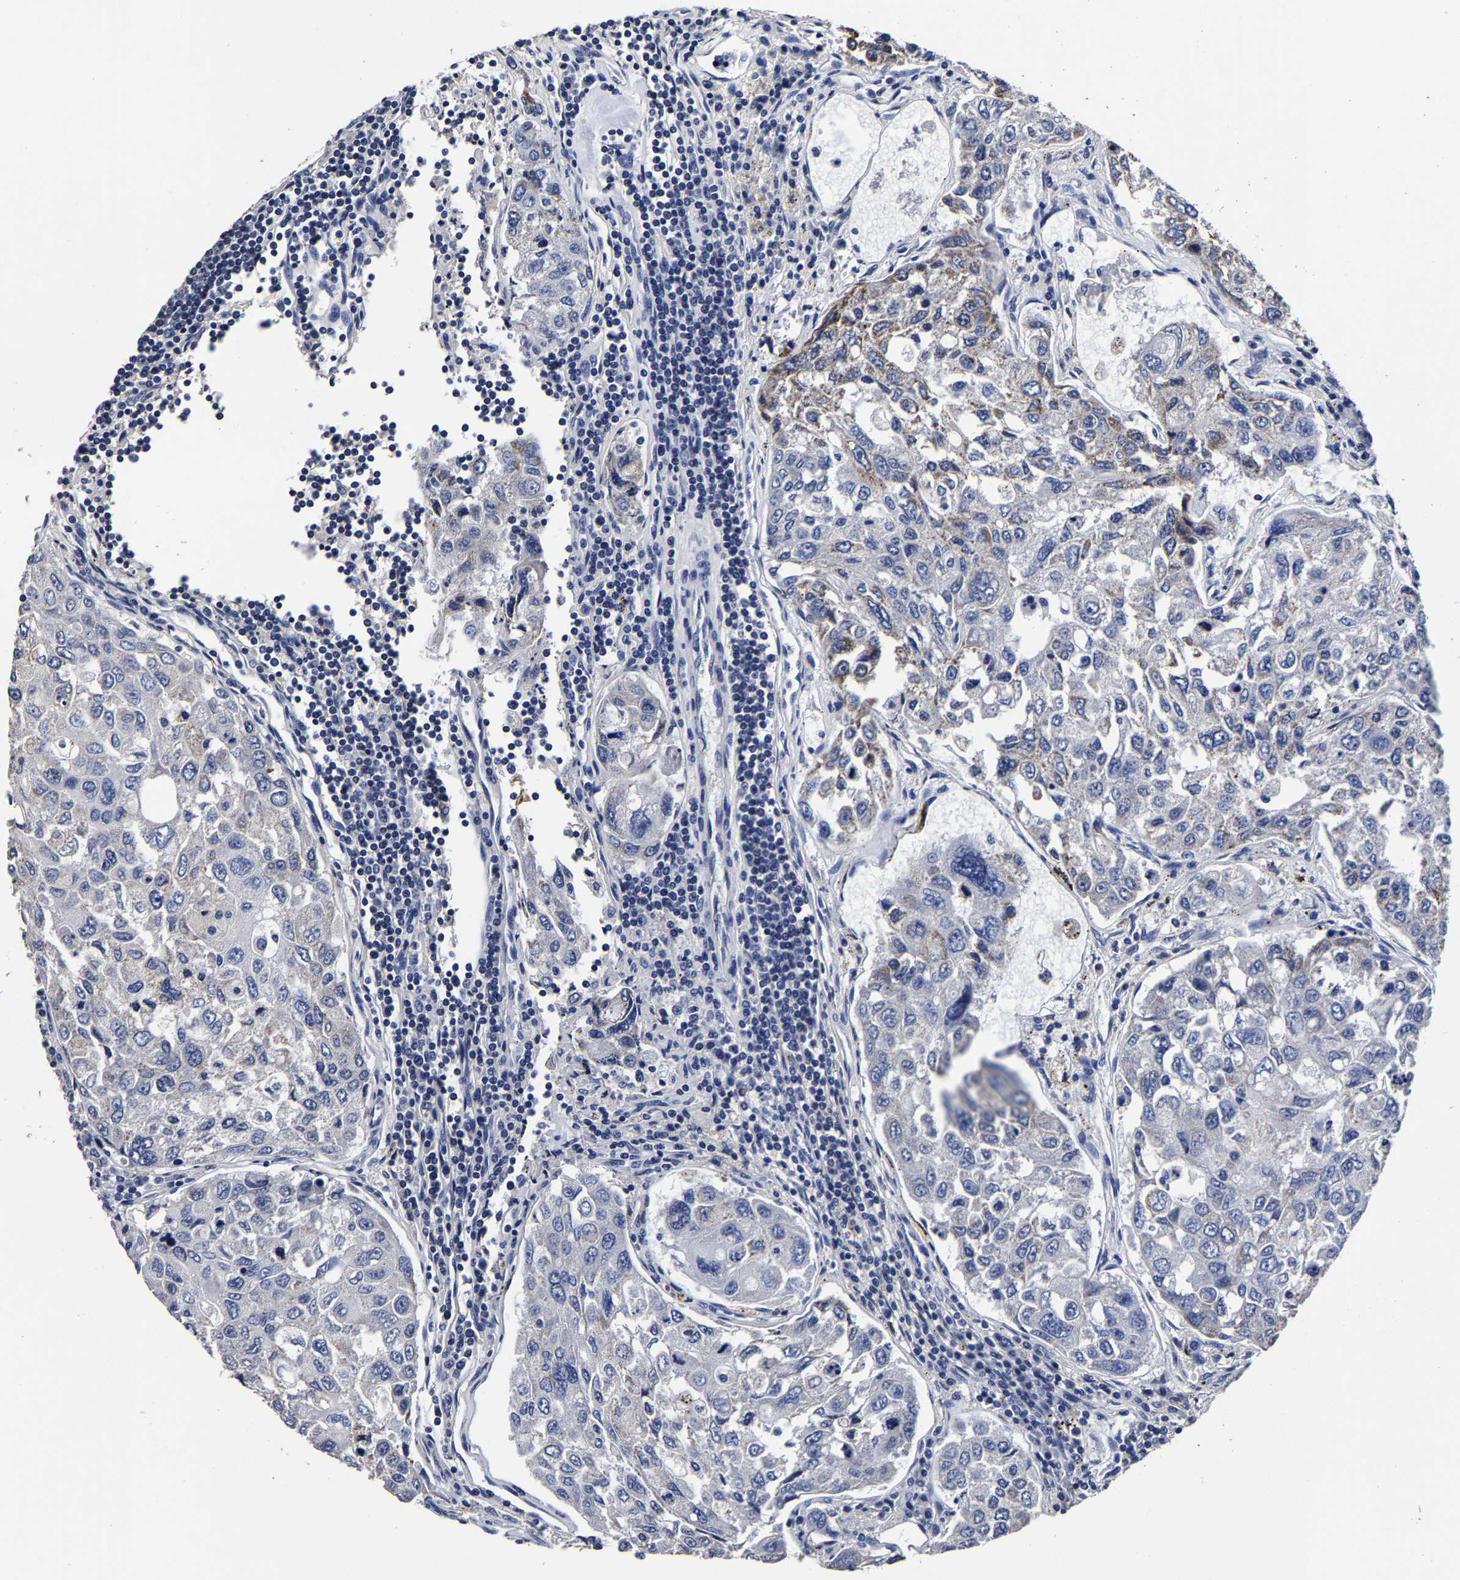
{"staining": {"intensity": "weak", "quantity": "<25%", "location": "cytoplasmic/membranous"}, "tissue": "urothelial cancer", "cell_type": "Tumor cells", "image_type": "cancer", "snomed": [{"axis": "morphology", "description": "Urothelial carcinoma, High grade"}, {"axis": "topography", "description": "Lymph node"}, {"axis": "topography", "description": "Urinary bladder"}], "caption": "High magnification brightfield microscopy of urothelial cancer stained with DAB (3,3'-diaminobenzidine) (brown) and counterstained with hematoxylin (blue): tumor cells show no significant expression.", "gene": "AKAP4", "patient": {"sex": "male", "age": 51}}